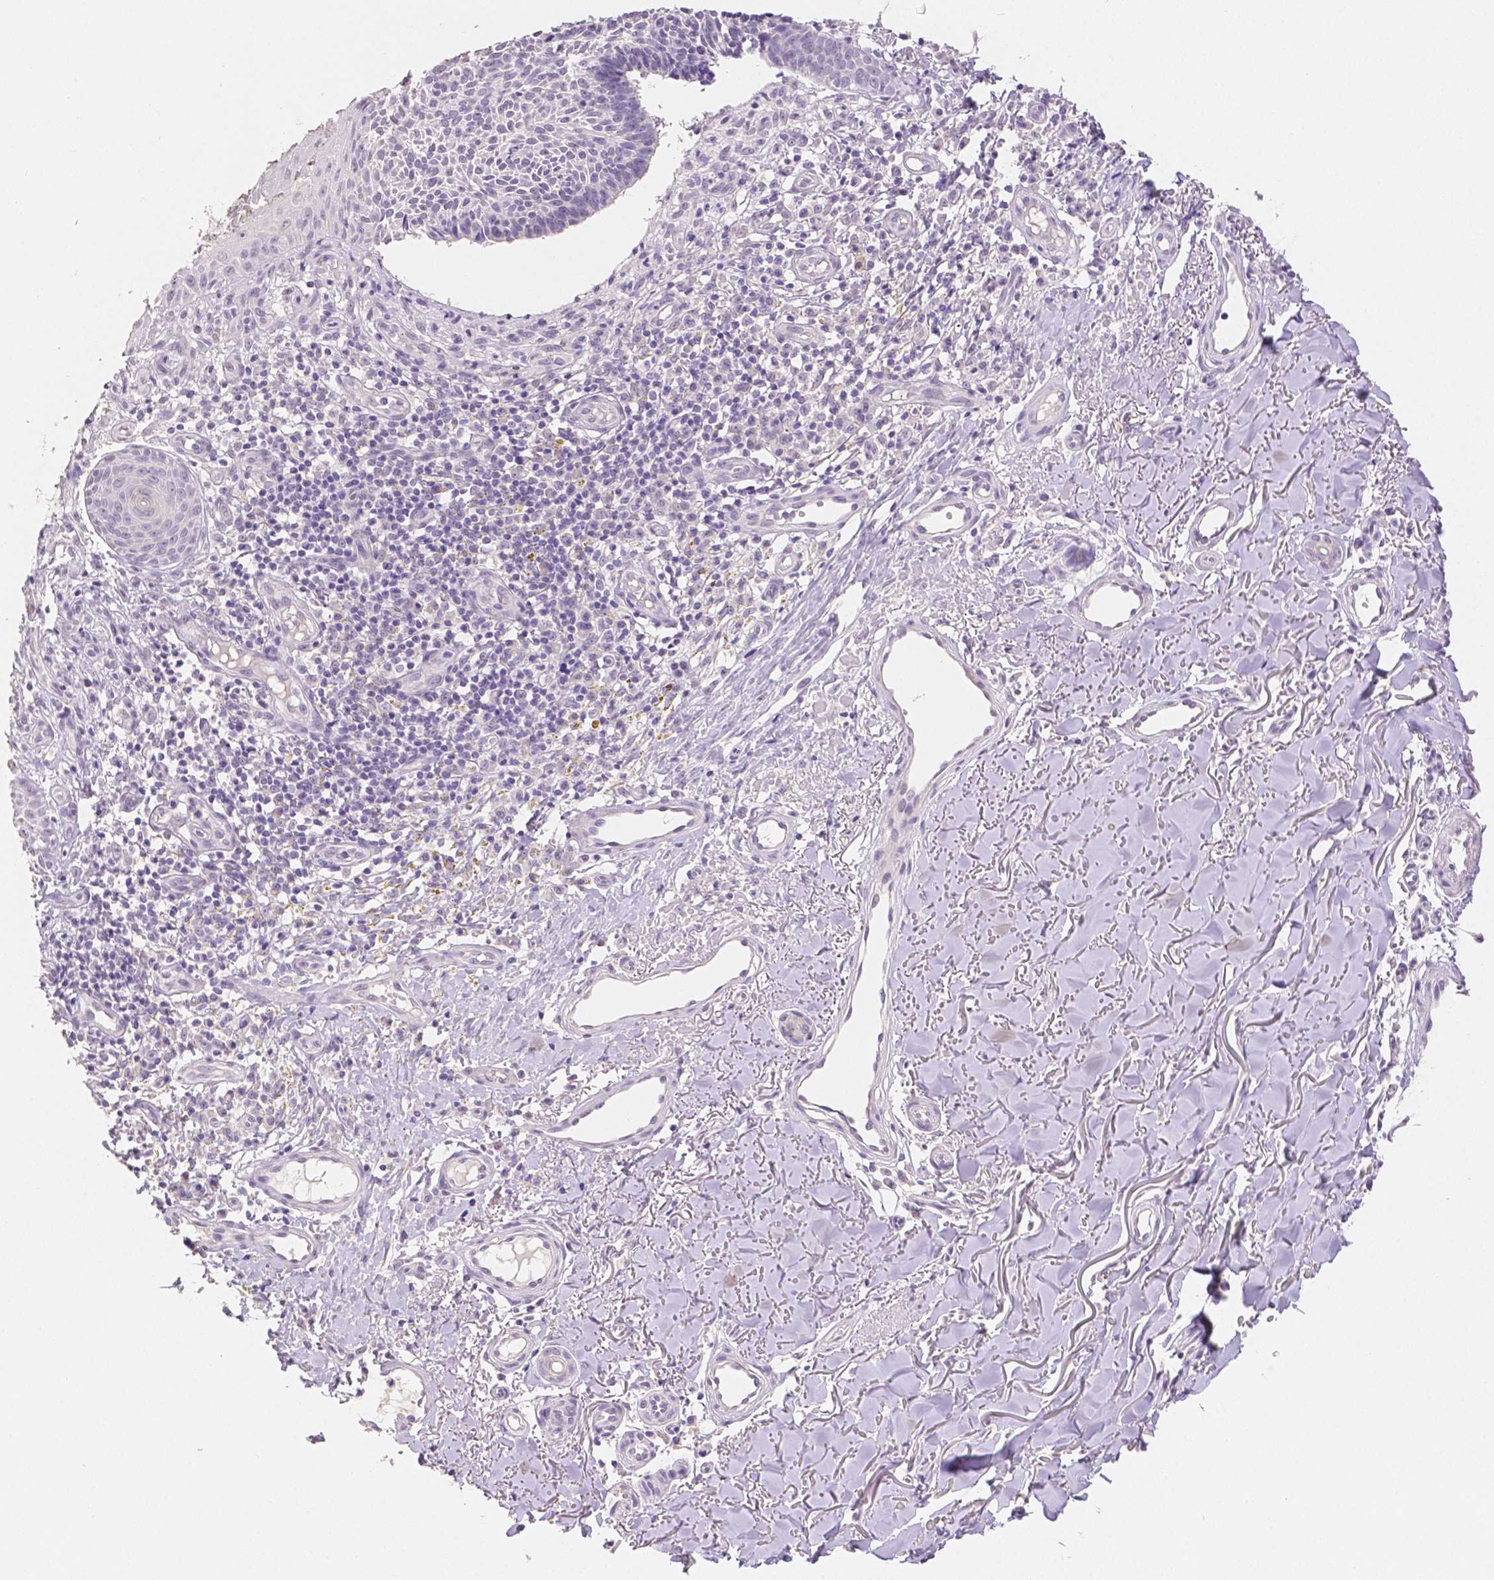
{"staining": {"intensity": "negative", "quantity": "none", "location": "none"}, "tissue": "skin cancer", "cell_type": "Tumor cells", "image_type": "cancer", "snomed": [{"axis": "morphology", "description": "Basal cell carcinoma"}, {"axis": "topography", "description": "Skin"}], "caption": "Tumor cells show no significant protein staining in skin basal cell carcinoma. (DAB immunohistochemistry with hematoxylin counter stain).", "gene": "OCLN", "patient": {"sex": "male", "age": 88}}